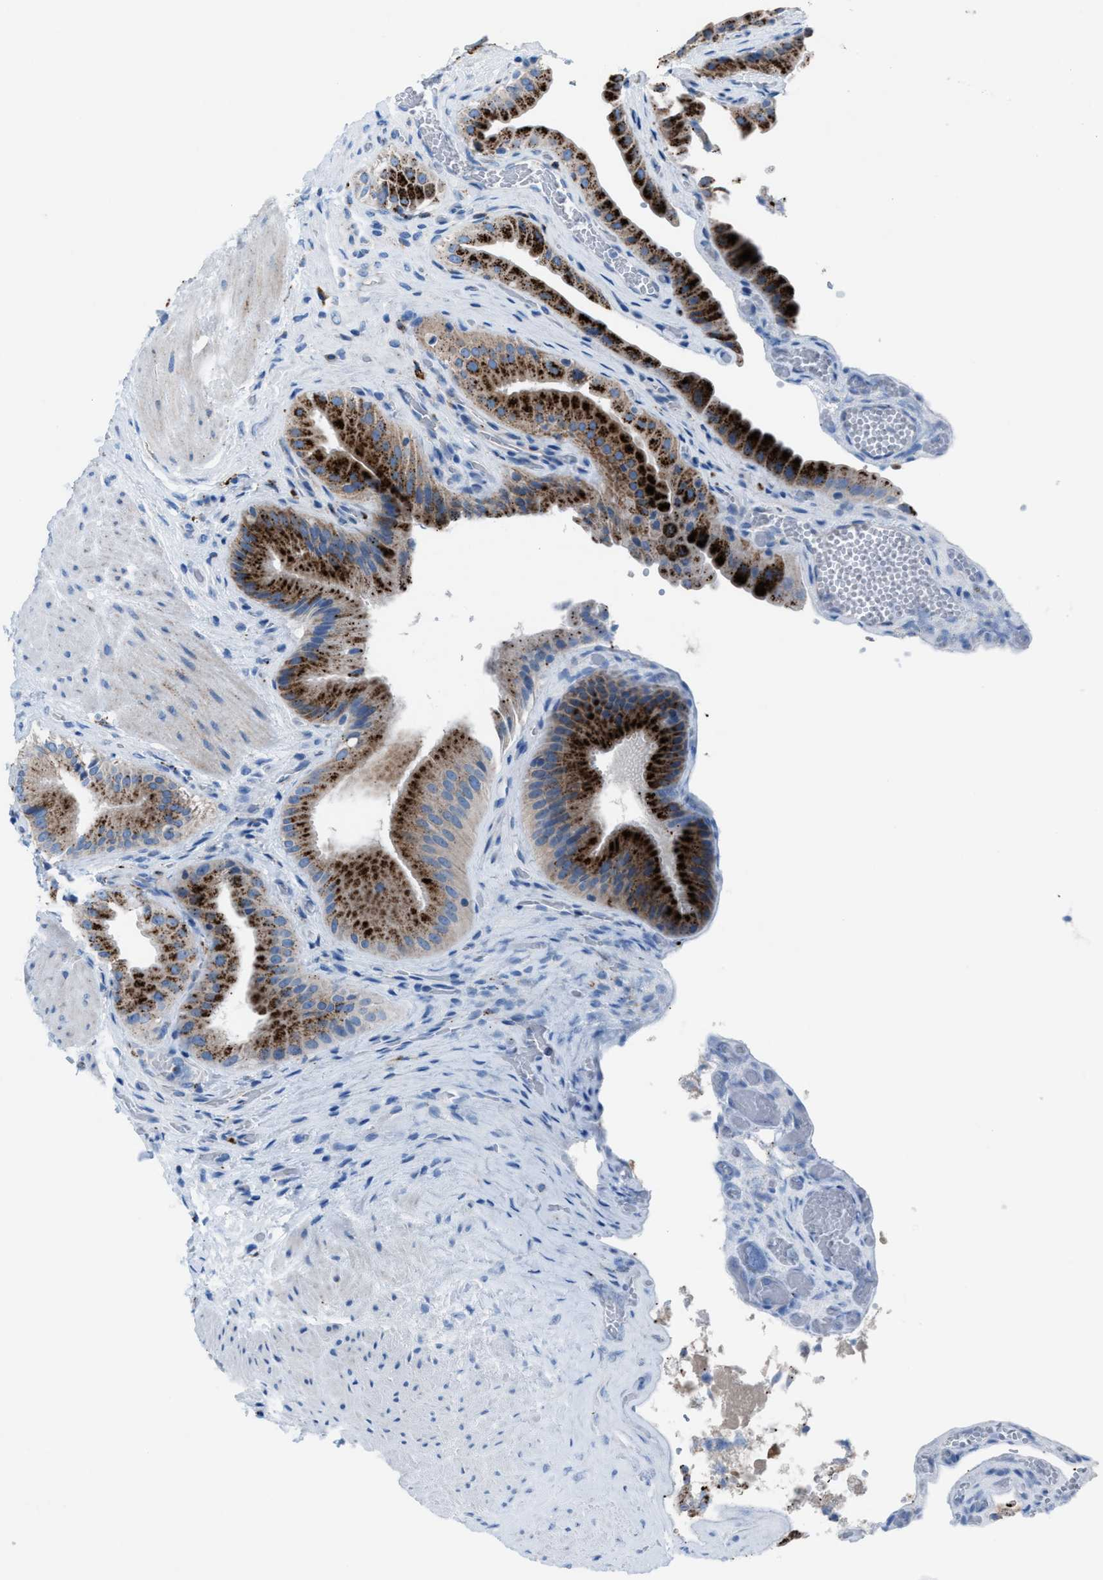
{"staining": {"intensity": "strong", "quantity": ">75%", "location": "cytoplasmic/membranous"}, "tissue": "gallbladder", "cell_type": "Glandular cells", "image_type": "normal", "snomed": [{"axis": "morphology", "description": "Normal tissue, NOS"}, {"axis": "topography", "description": "Gallbladder"}], "caption": "Protein positivity by immunohistochemistry (IHC) shows strong cytoplasmic/membranous positivity in about >75% of glandular cells in unremarkable gallbladder. (DAB = brown stain, brightfield microscopy at high magnification).", "gene": "CD1B", "patient": {"sex": "male", "age": 49}}